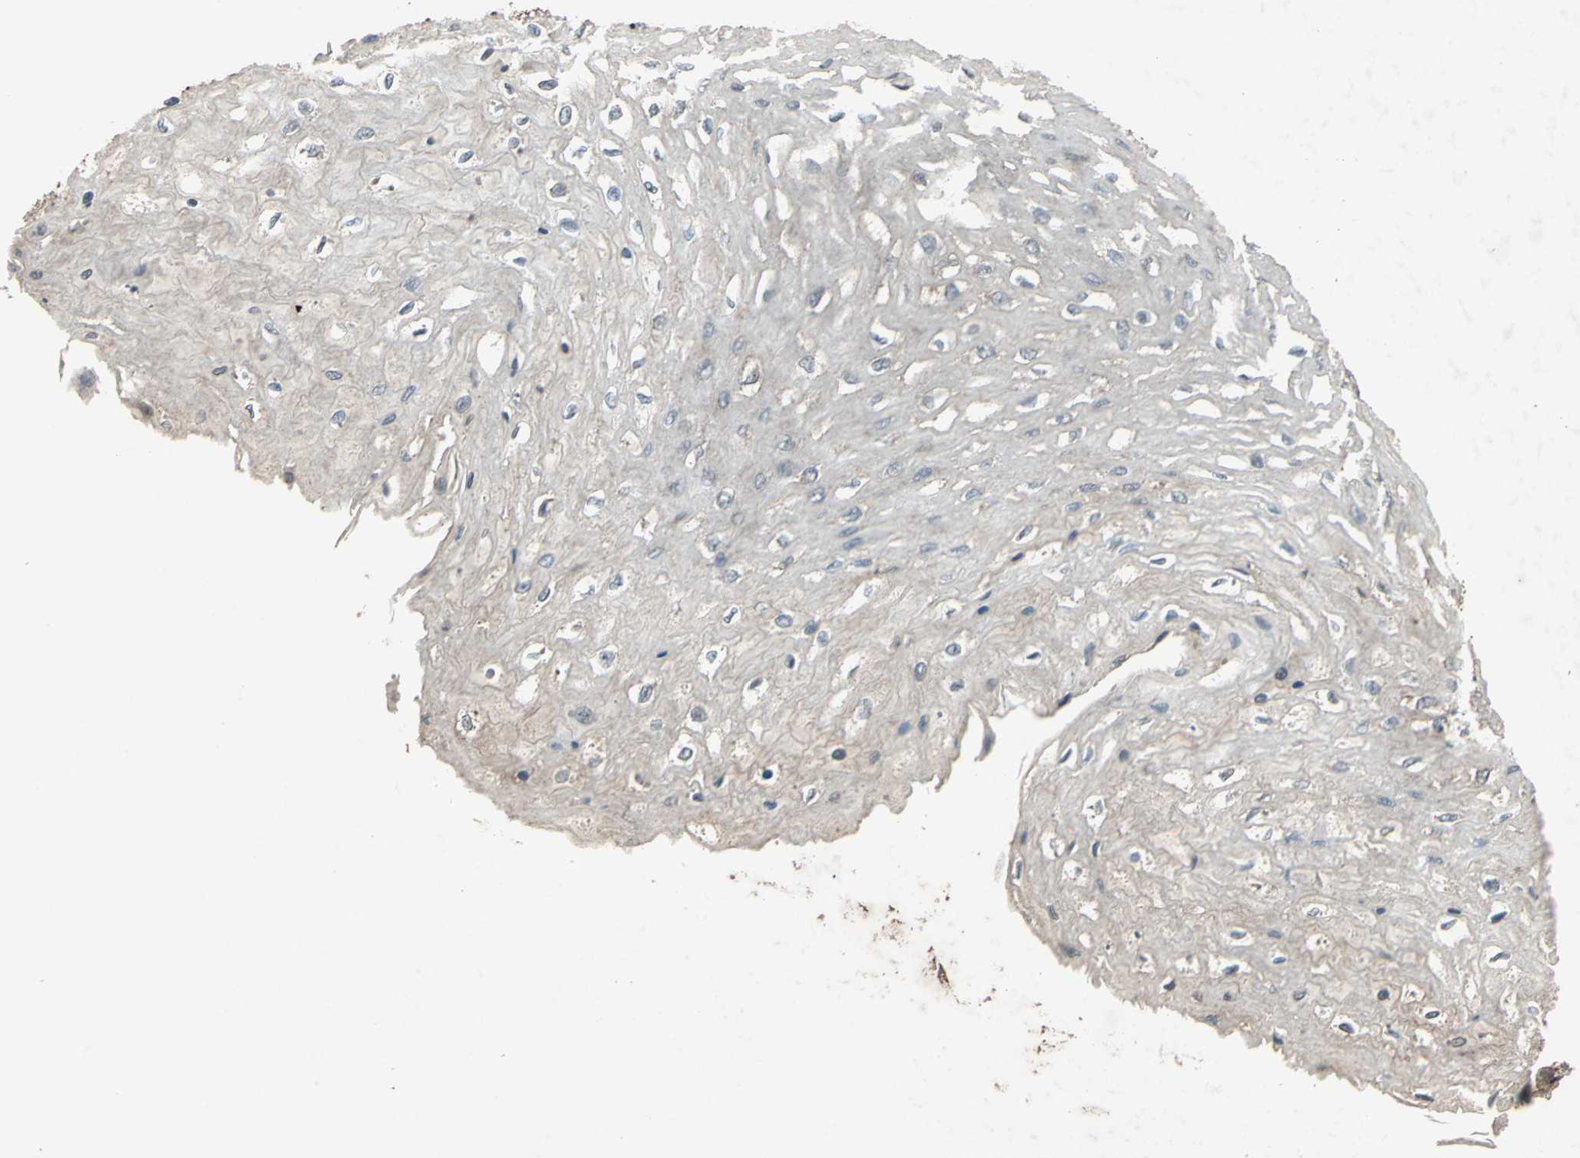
{"staining": {"intensity": "strong", "quantity": "25%-75%", "location": "cytoplasmic/membranous"}, "tissue": "esophagus", "cell_type": "Squamous epithelial cells", "image_type": "normal", "snomed": [{"axis": "morphology", "description": "Normal tissue, NOS"}, {"axis": "topography", "description": "Esophagus"}], "caption": "Protein staining displays strong cytoplasmic/membranous staining in about 25%-75% of squamous epithelial cells in benign esophagus. The staining was performed using DAB to visualize the protein expression in brown, while the nuclei were stained in blue with hematoxylin (Magnification: 20x).", "gene": "SEPTIN4", "patient": {"sex": "female", "age": 72}}